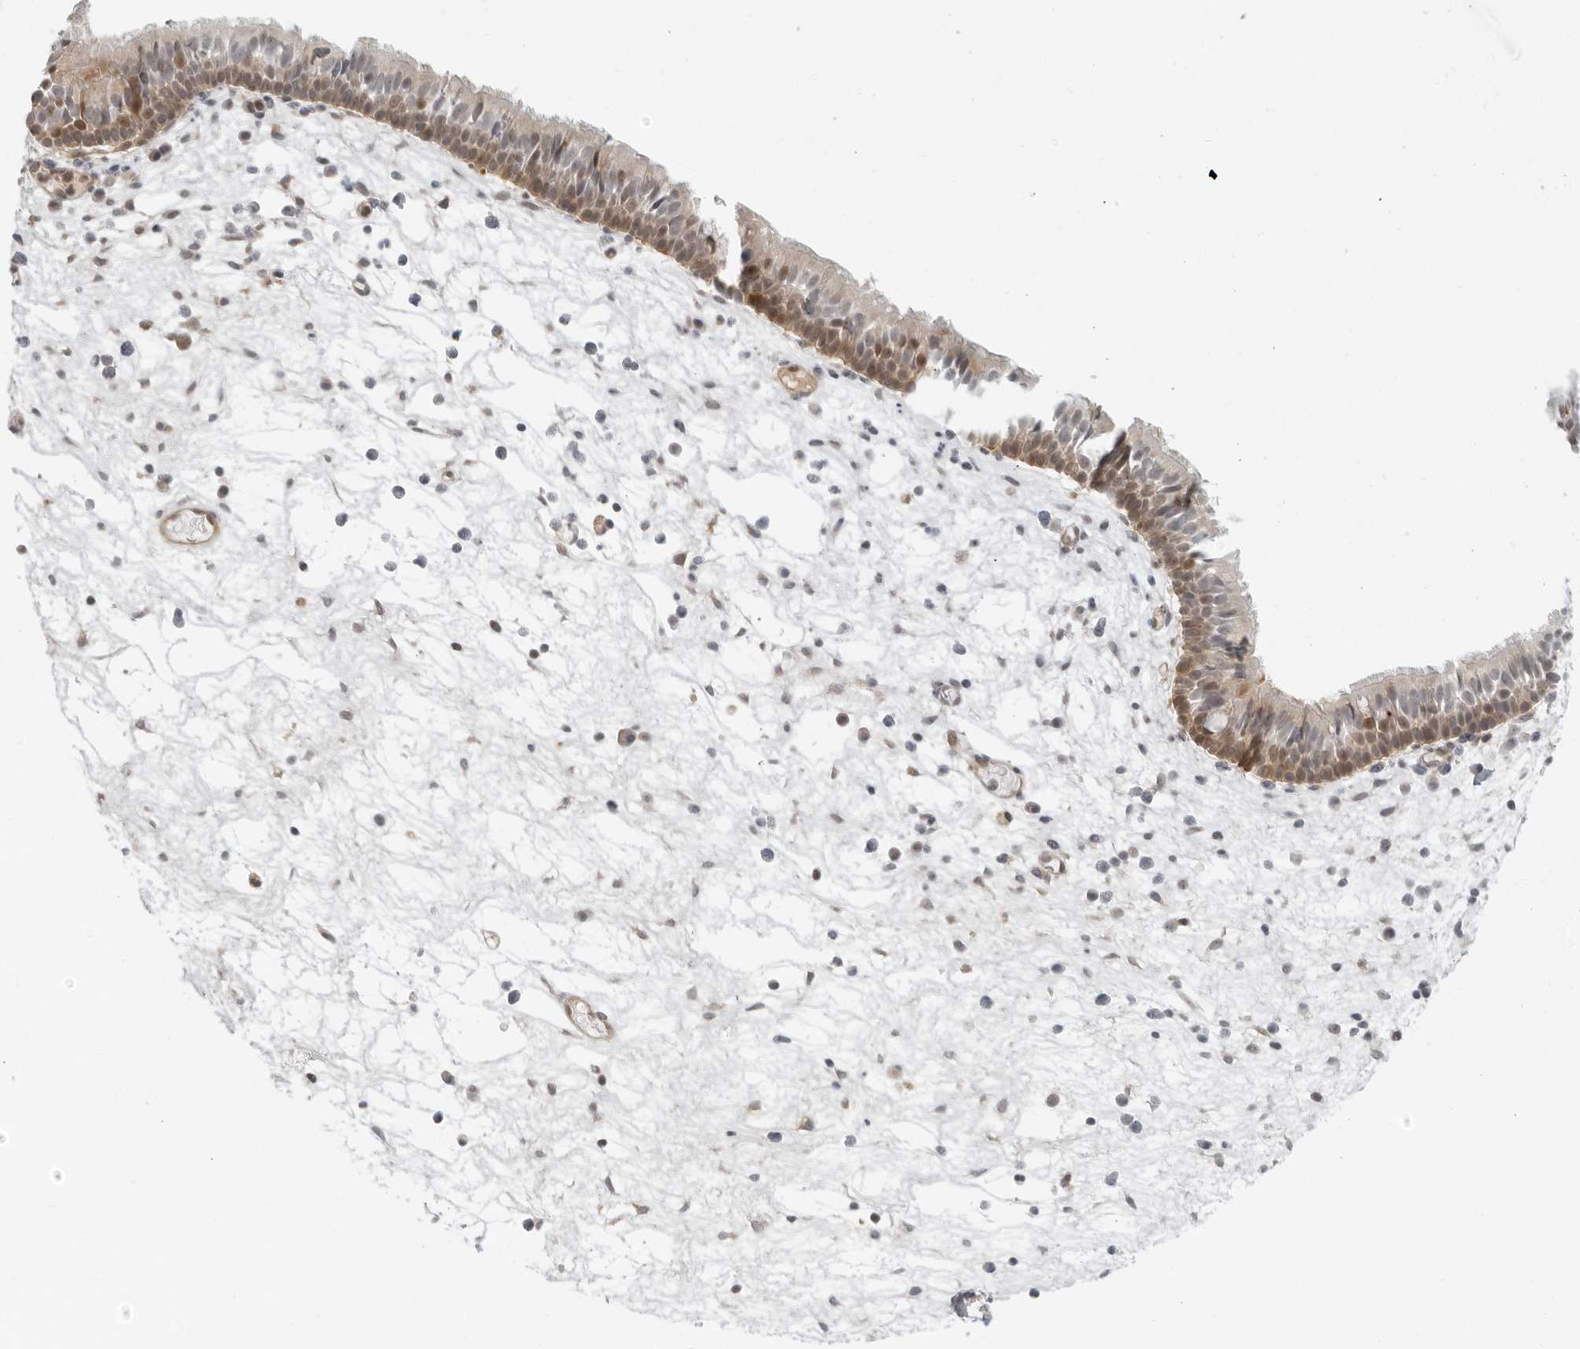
{"staining": {"intensity": "moderate", "quantity": ">75%", "location": "cytoplasmic/membranous,nuclear"}, "tissue": "nasopharynx", "cell_type": "Respiratory epithelial cells", "image_type": "normal", "snomed": [{"axis": "morphology", "description": "Normal tissue, NOS"}, {"axis": "morphology", "description": "Inflammation, NOS"}, {"axis": "morphology", "description": "Malignant melanoma, Metastatic site"}, {"axis": "topography", "description": "Nasopharynx"}], "caption": "Protein staining of benign nasopharynx shows moderate cytoplasmic/membranous,nuclear expression in approximately >75% of respiratory epithelial cells. The staining is performed using DAB brown chromogen to label protein expression. The nuclei are counter-stained blue using hematoxylin.", "gene": "SUGCT", "patient": {"sex": "male", "age": 70}}